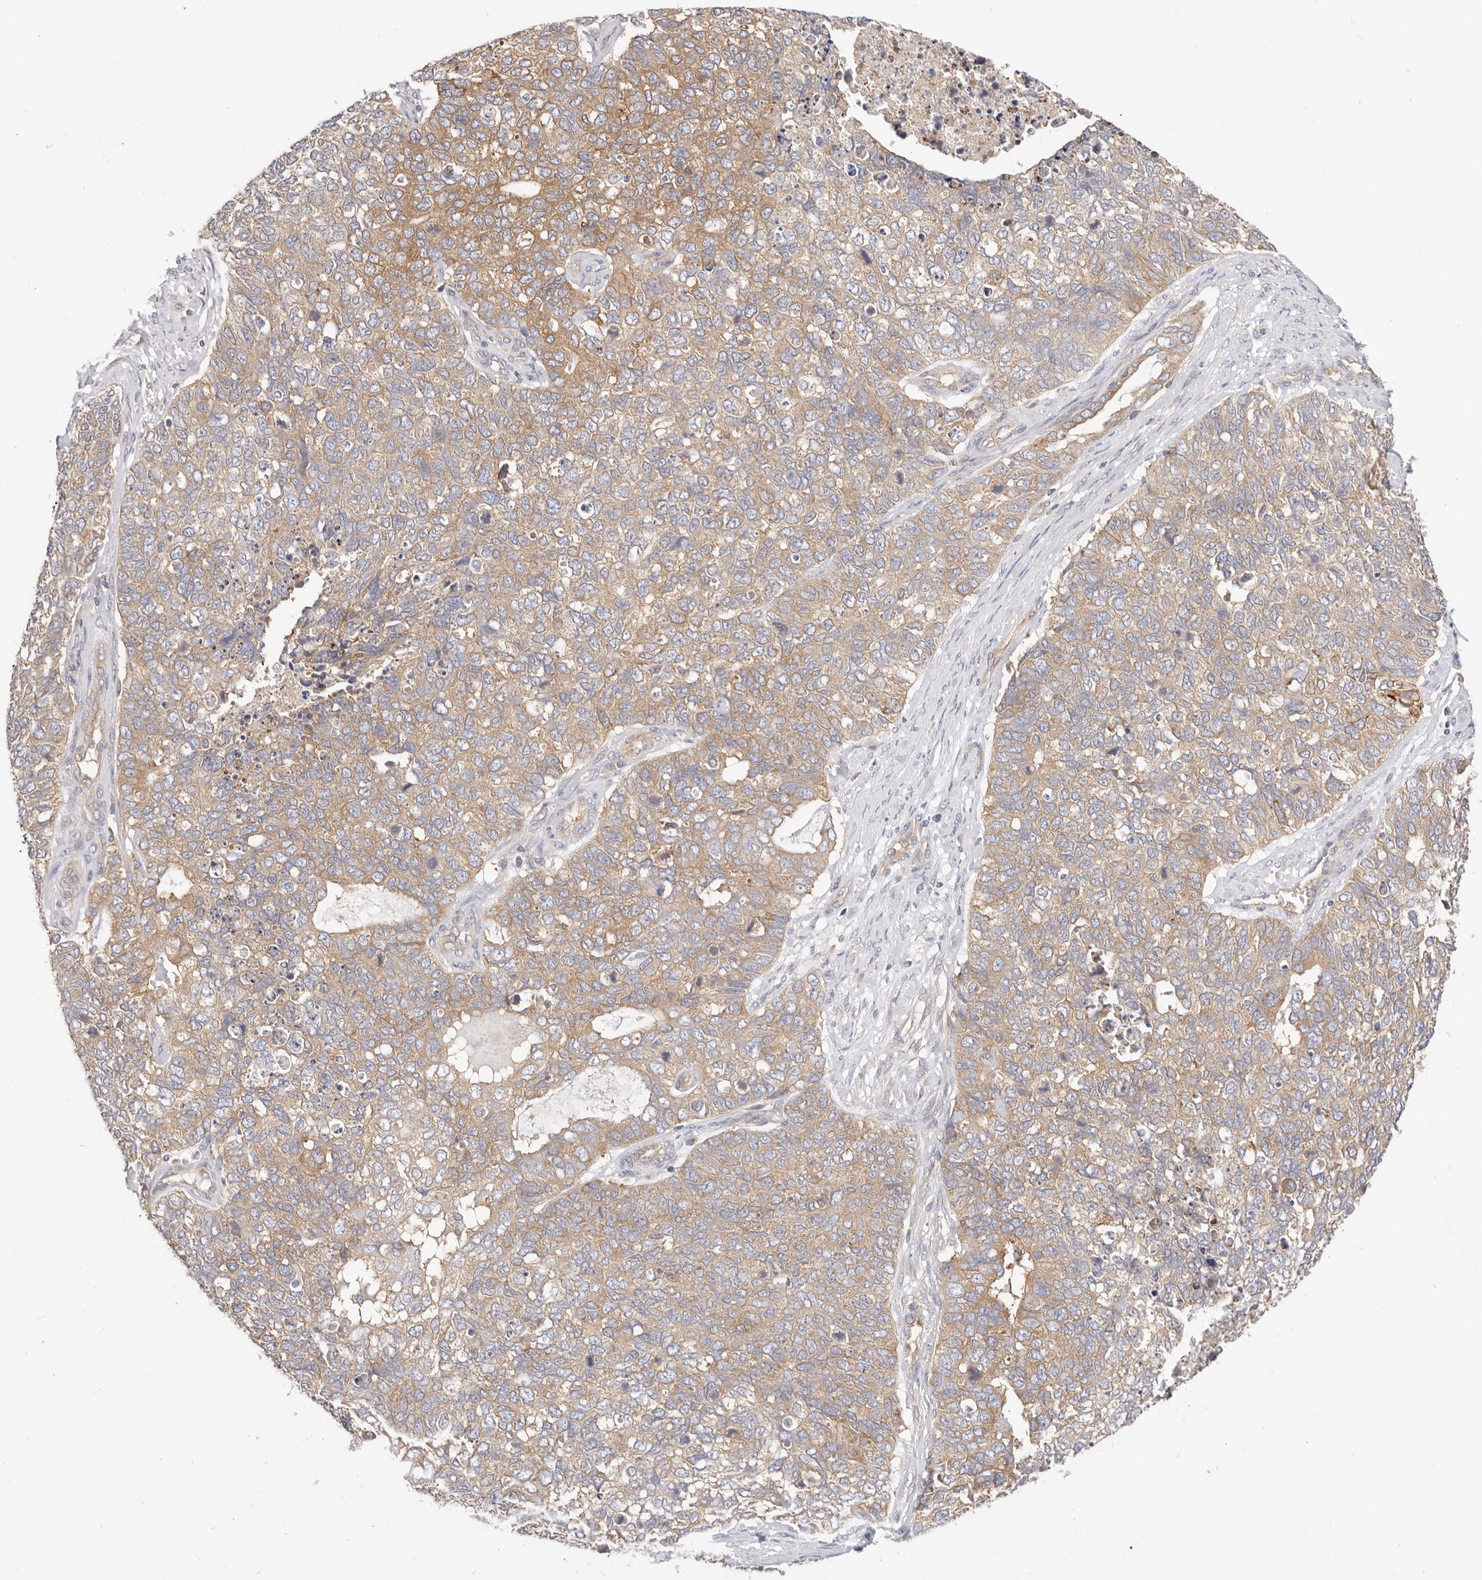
{"staining": {"intensity": "moderate", "quantity": ">75%", "location": "cytoplasmic/membranous"}, "tissue": "cervical cancer", "cell_type": "Tumor cells", "image_type": "cancer", "snomed": [{"axis": "morphology", "description": "Squamous cell carcinoma, NOS"}, {"axis": "topography", "description": "Cervix"}], "caption": "Immunohistochemistry (DAB) staining of cervical cancer reveals moderate cytoplasmic/membranous protein expression in about >75% of tumor cells.", "gene": "KCMF1", "patient": {"sex": "female", "age": 63}}